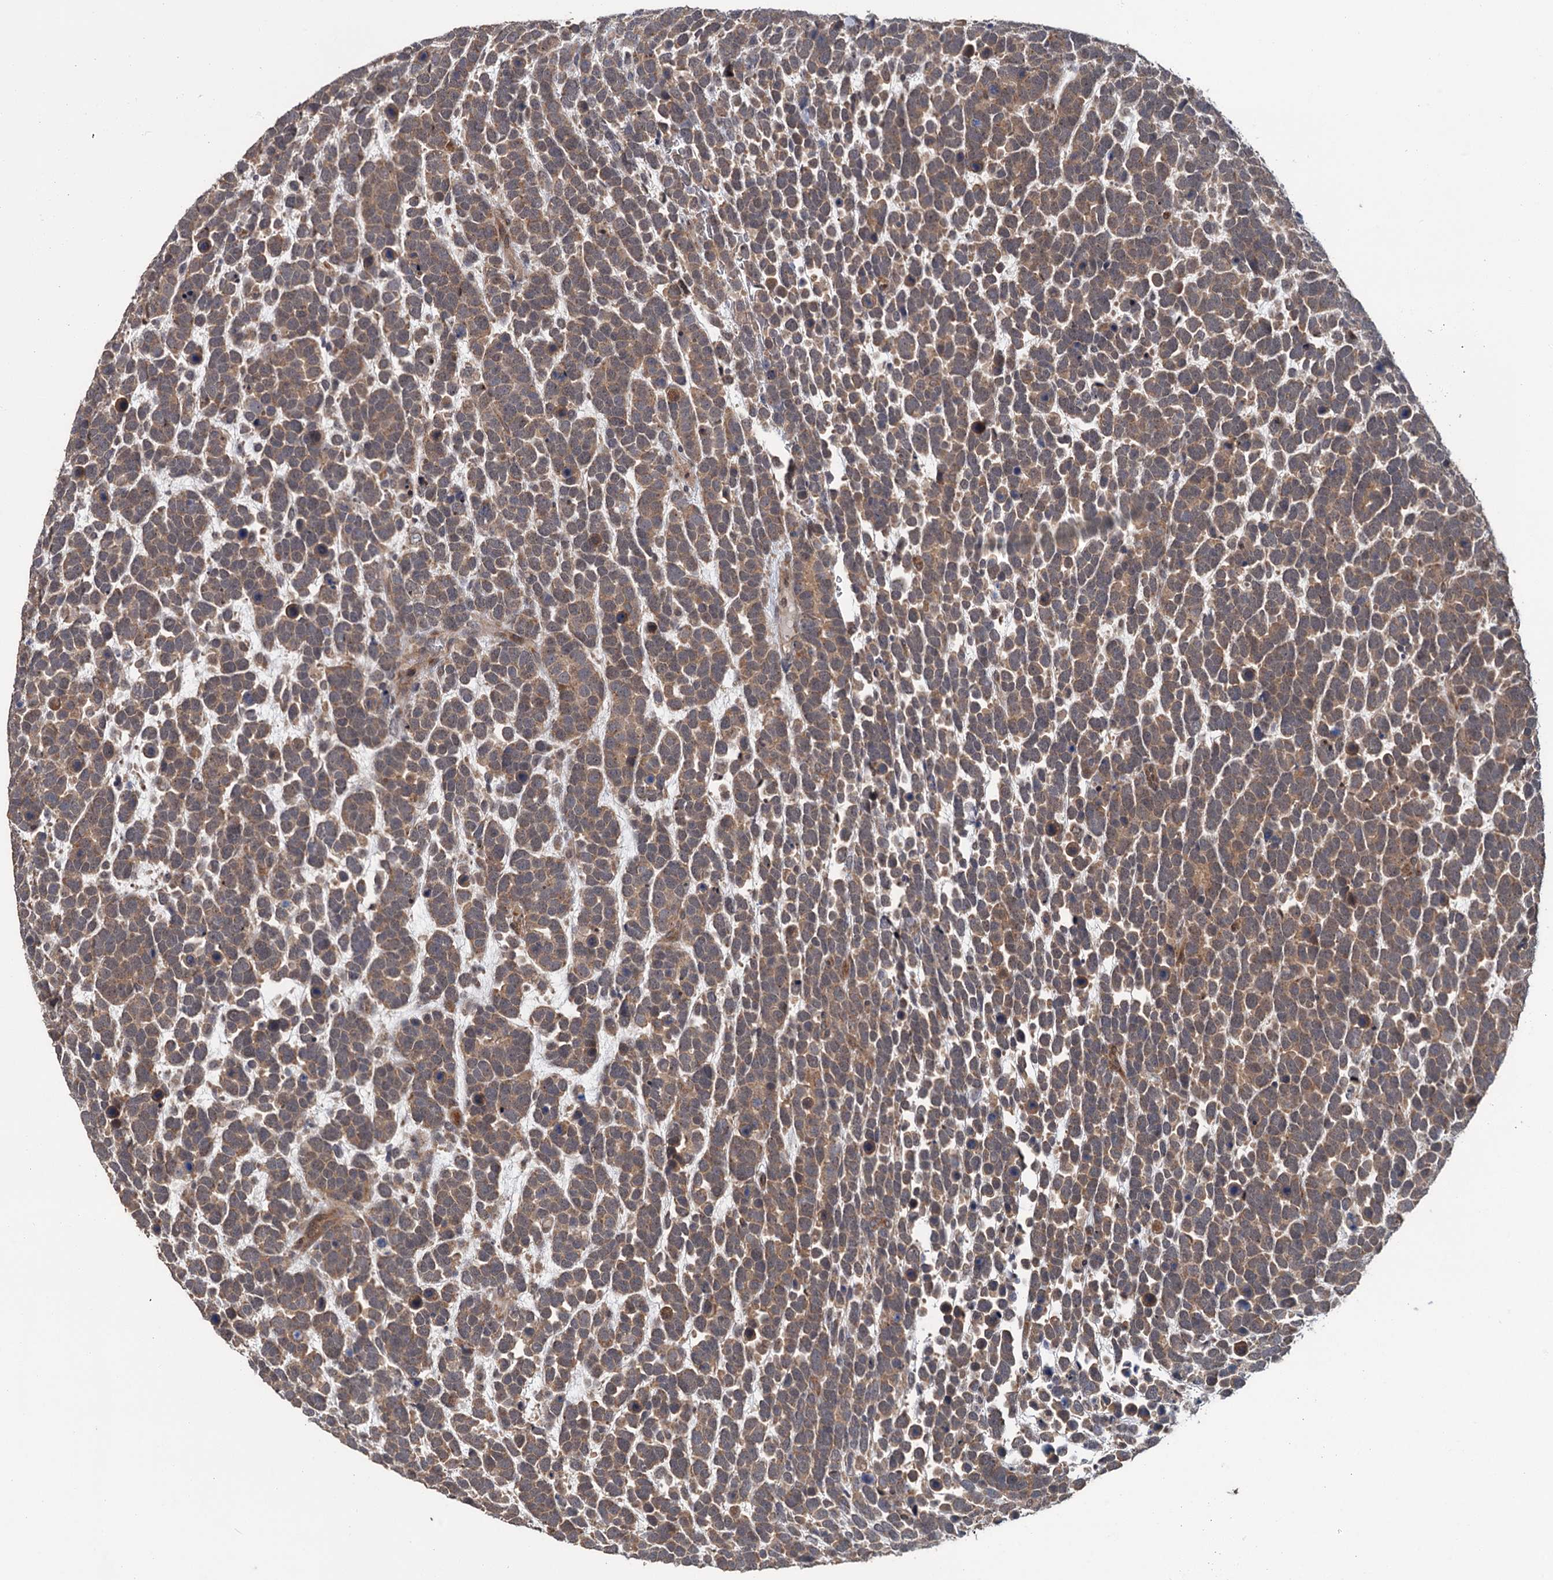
{"staining": {"intensity": "moderate", "quantity": ">75%", "location": "cytoplasmic/membranous"}, "tissue": "urothelial cancer", "cell_type": "Tumor cells", "image_type": "cancer", "snomed": [{"axis": "morphology", "description": "Urothelial carcinoma, High grade"}, {"axis": "topography", "description": "Urinary bladder"}], "caption": "Protein staining exhibits moderate cytoplasmic/membranous expression in about >75% of tumor cells in urothelial cancer. (DAB = brown stain, brightfield microscopy at high magnification).", "gene": "KANSL2", "patient": {"sex": "female", "age": 82}}